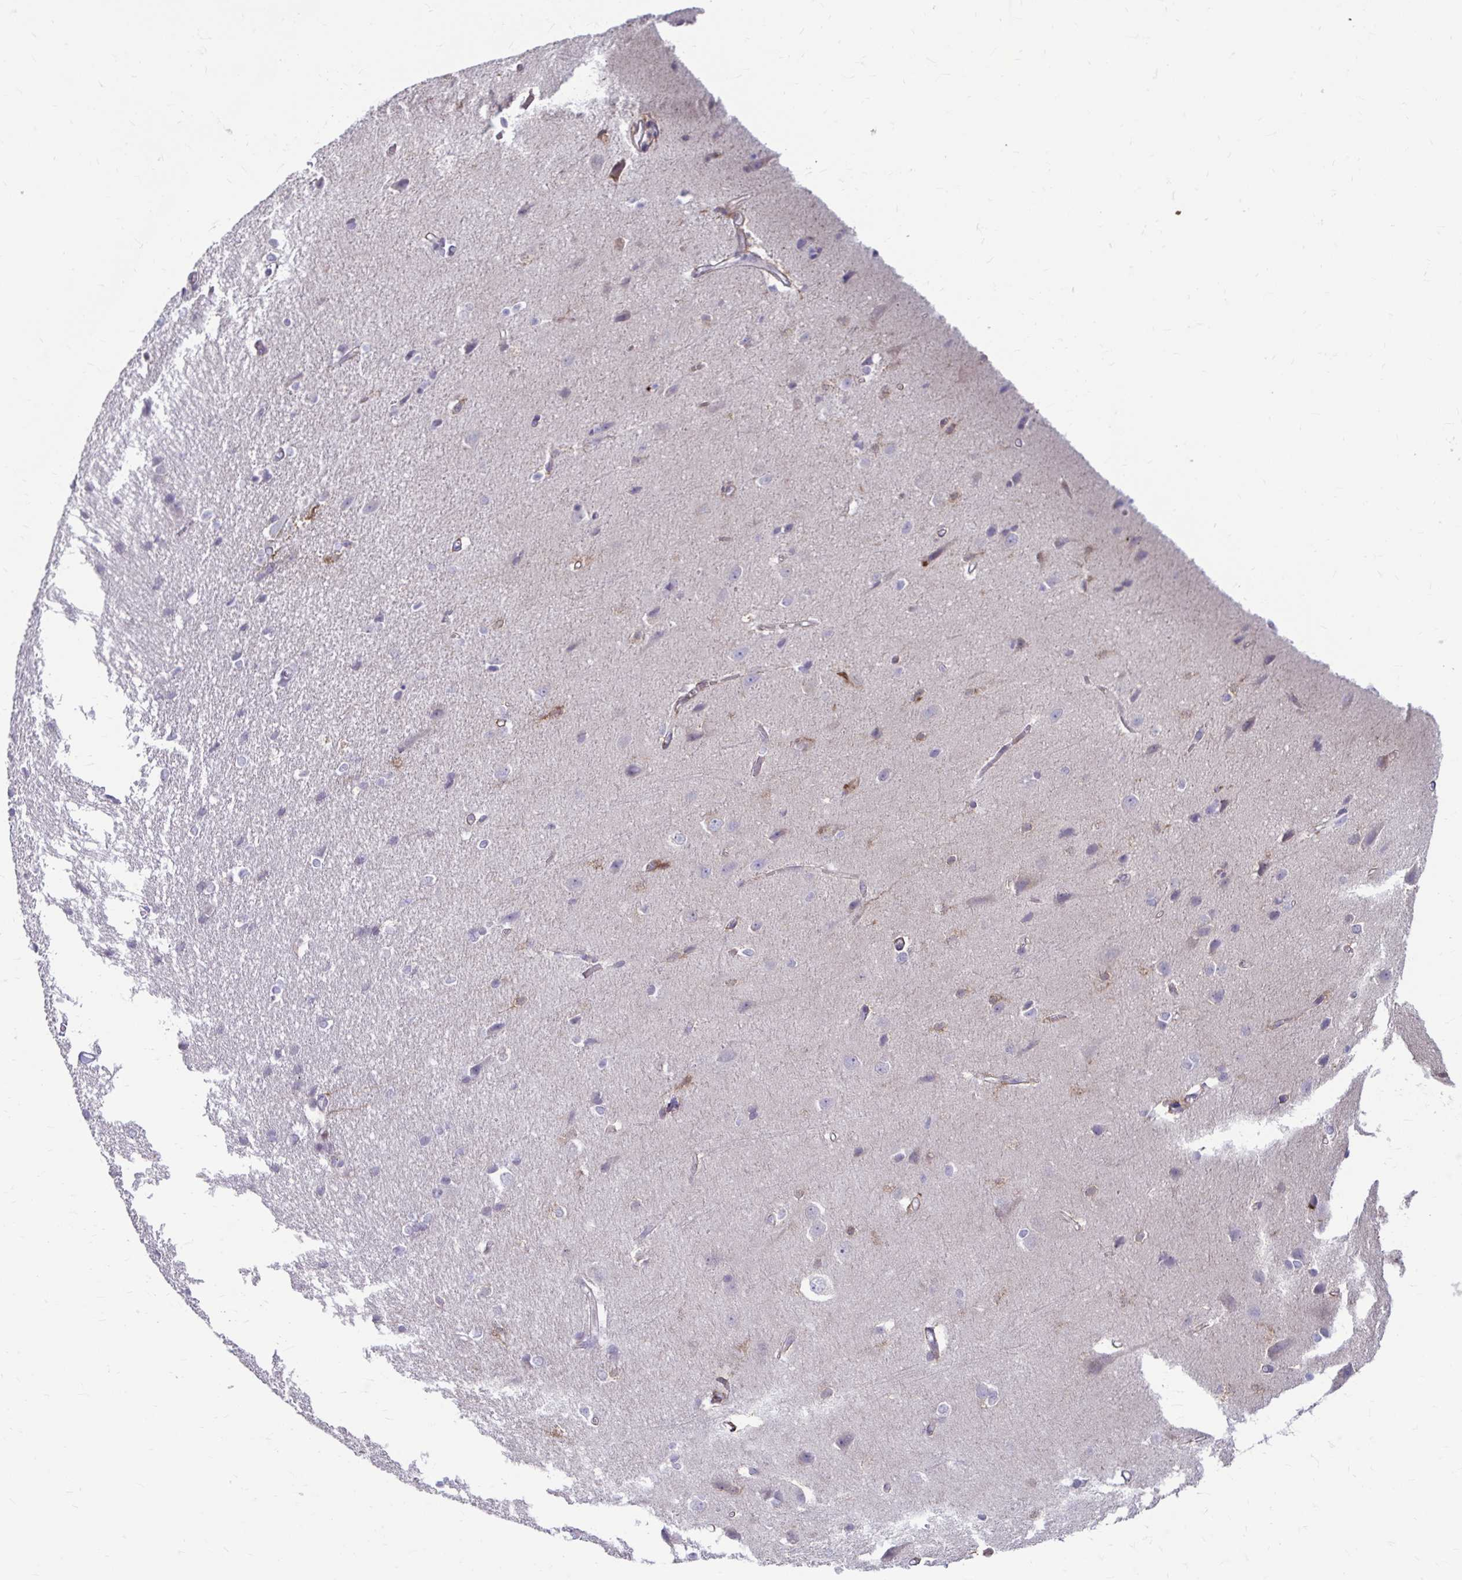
{"staining": {"intensity": "moderate", "quantity": "25%-75%", "location": "cytoplasmic/membranous"}, "tissue": "cerebral cortex", "cell_type": "Endothelial cells", "image_type": "normal", "snomed": [{"axis": "morphology", "description": "Normal tissue, NOS"}, {"axis": "topography", "description": "Cerebral cortex"}], "caption": "Endothelial cells display moderate cytoplasmic/membranous expression in approximately 25%-75% of cells in unremarkable cerebral cortex.", "gene": "MSMO1", "patient": {"sex": "male", "age": 37}}